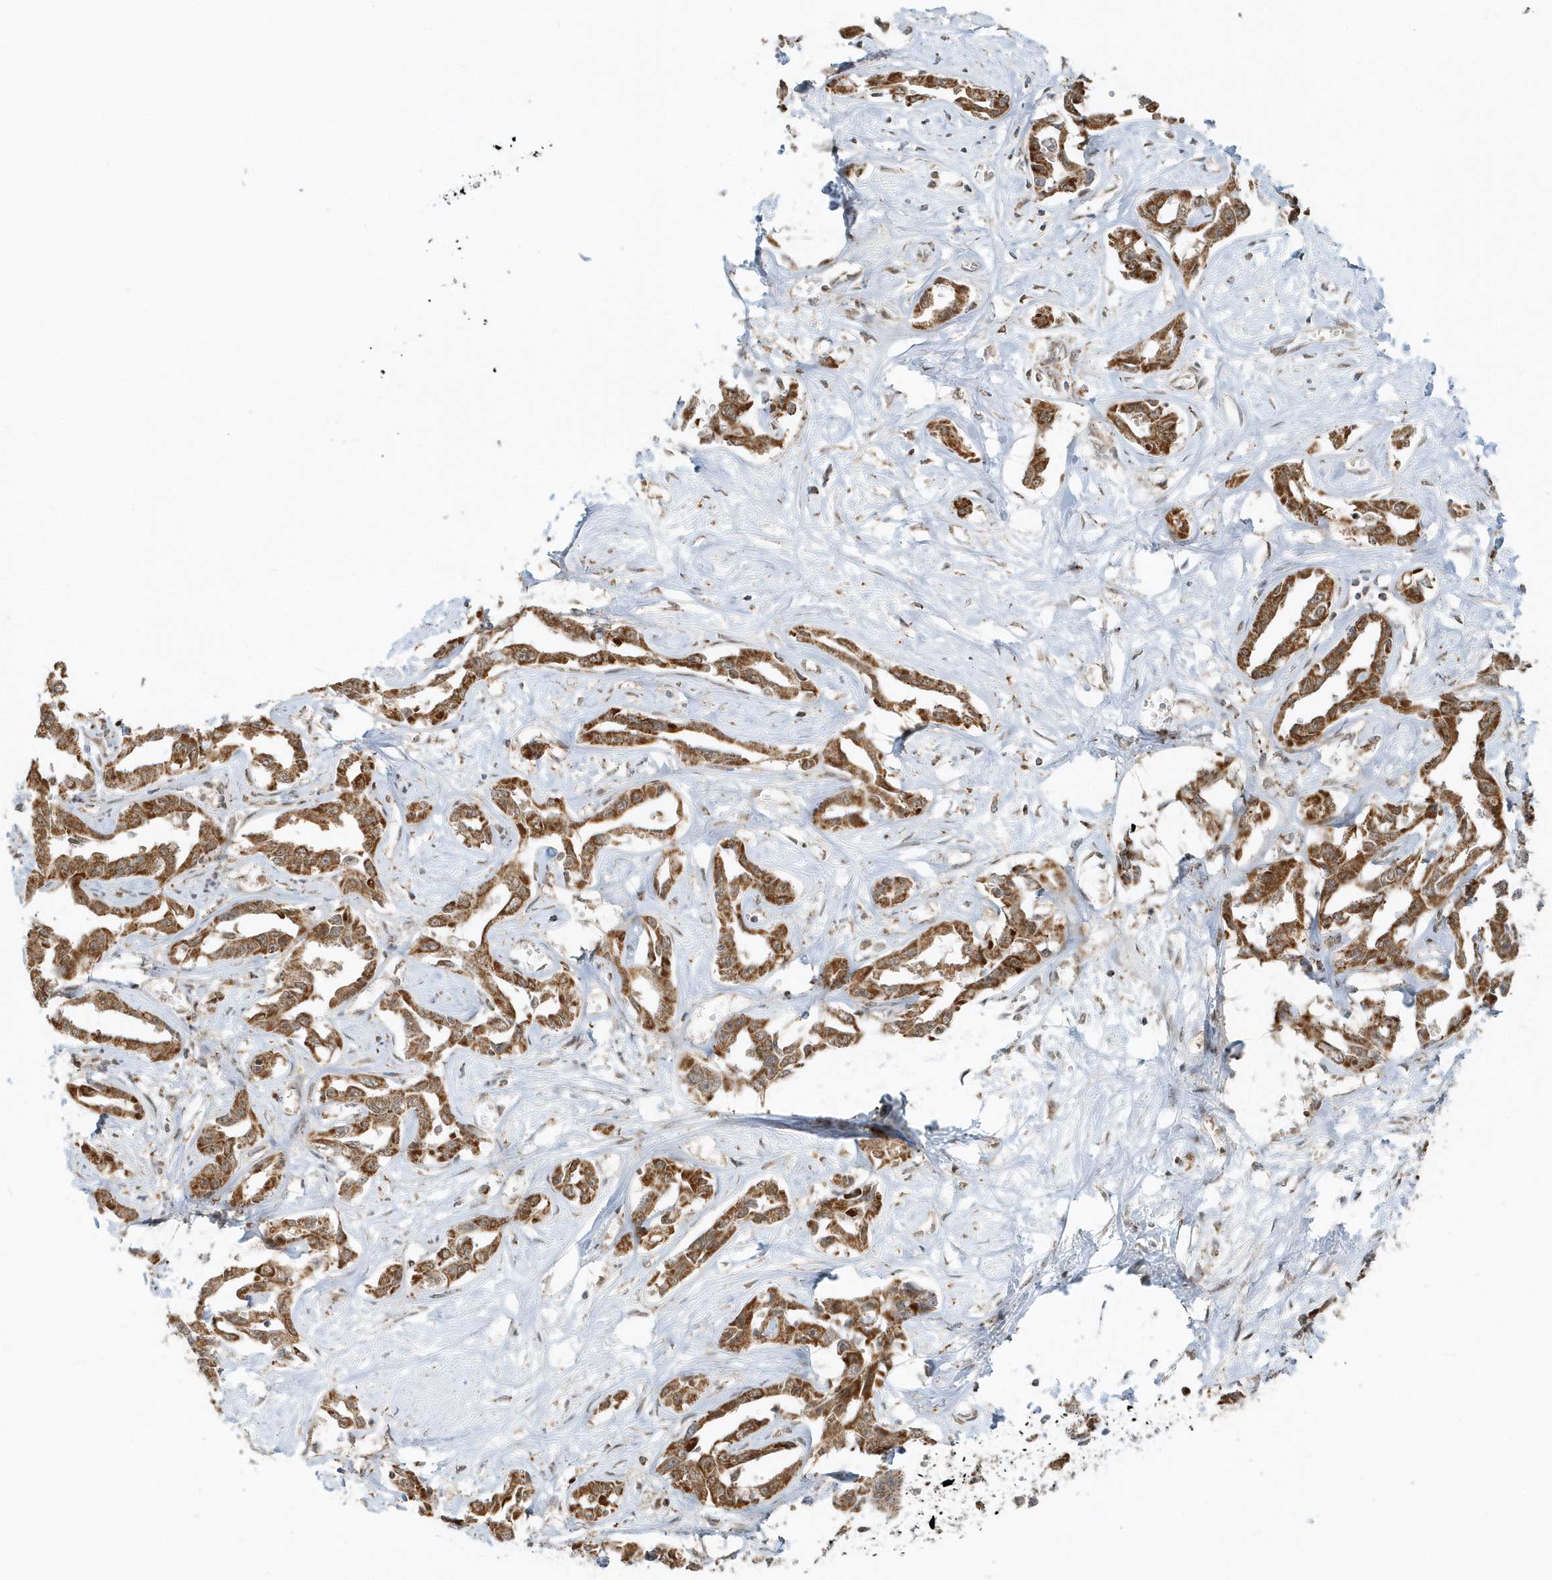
{"staining": {"intensity": "strong", "quantity": ">75%", "location": "cytoplasmic/membranous"}, "tissue": "liver cancer", "cell_type": "Tumor cells", "image_type": "cancer", "snomed": [{"axis": "morphology", "description": "Cholangiocarcinoma"}, {"axis": "topography", "description": "Liver"}], "caption": "The immunohistochemical stain labels strong cytoplasmic/membranous positivity in tumor cells of liver cholangiocarcinoma tissue.", "gene": "PSMD6", "patient": {"sex": "male", "age": 59}}